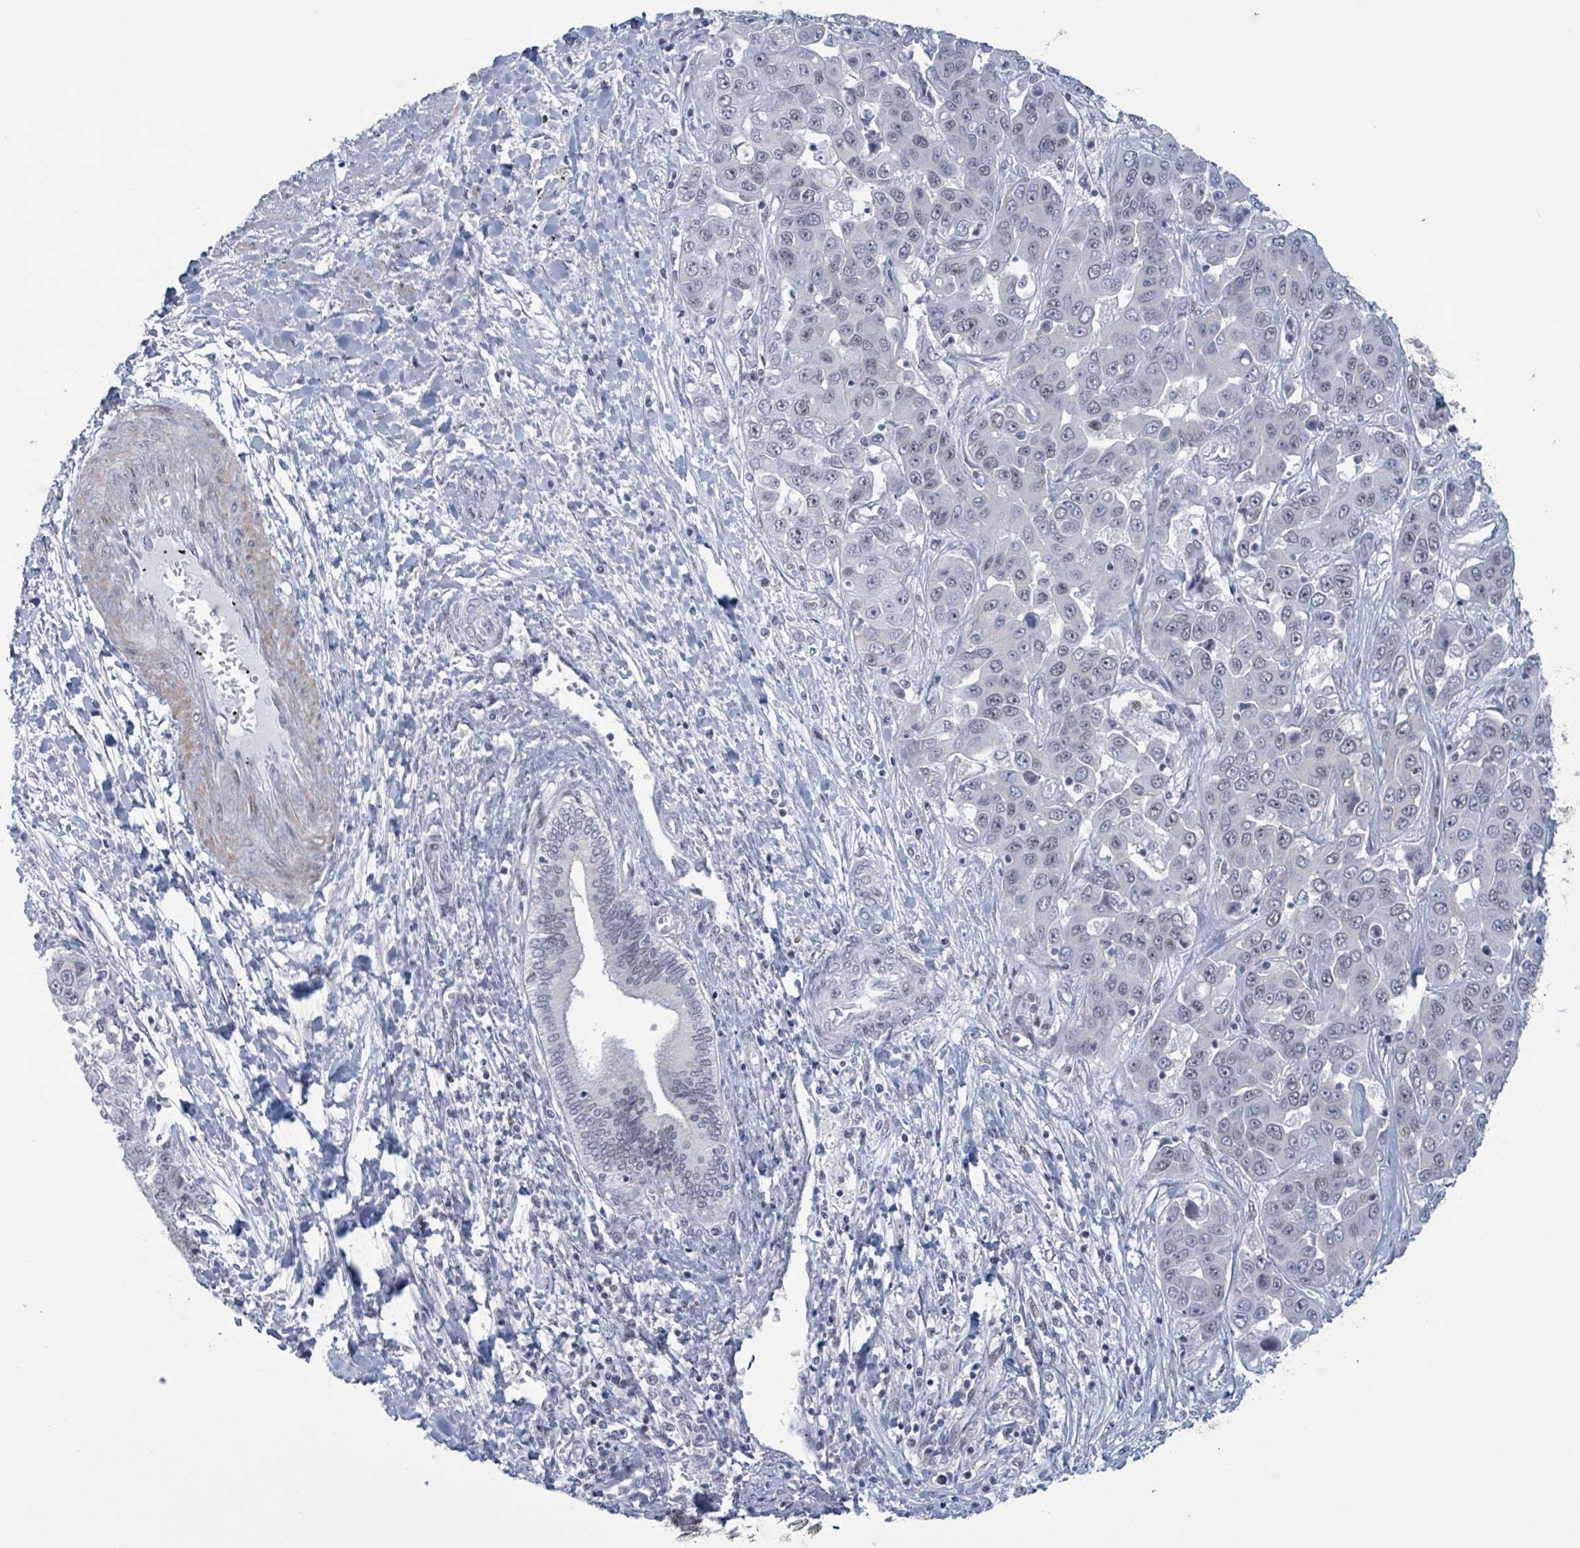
{"staining": {"intensity": "negative", "quantity": "none", "location": "none"}, "tissue": "liver cancer", "cell_type": "Tumor cells", "image_type": "cancer", "snomed": [{"axis": "morphology", "description": "Cholangiocarcinoma"}, {"axis": "topography", "description": "Liver"}], "caption": "Immunohistochemistry (IHC) micrograph of cholangiocarcinoma (liver) stained for a protein (brown), which exhibits no expression in tumor cells.", "gene": "CT45A5", "patient": {"sex": "female", "age": 52}}